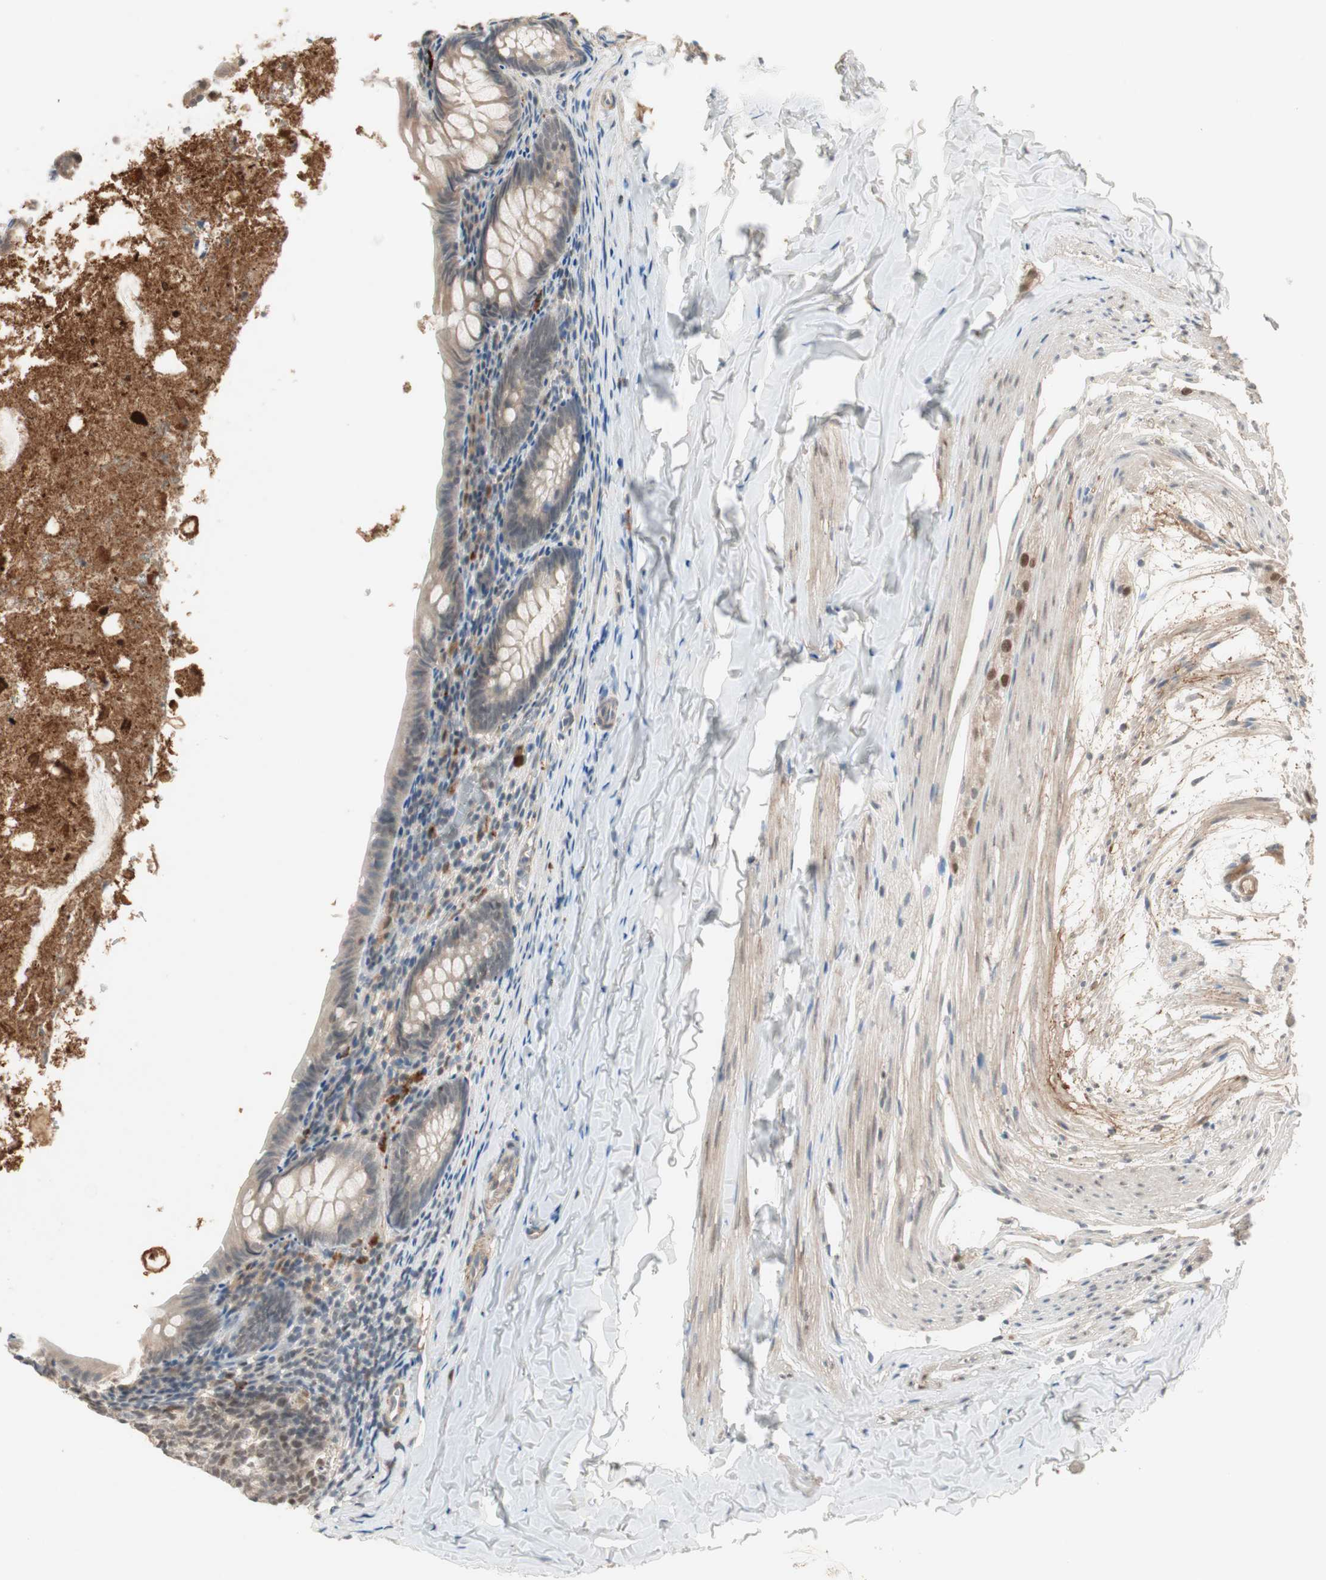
{"staining": {"intensity": "negative", "quantity": "none", "location": "none"}, "tissue": "appendix", "cell_type": "Glandular cells", "image_type": "normal", "snomed": [{"axis": "morphology", "description": "Normal tissue, NOS"}, {"axis": "topography", "description": "Appendix"}], "caption": "High power microscopy micrograph of an immunohistochemistry image of benign appendix, revealing no significant staining in glandular cells. (DAB IHC, high magnification).", "gene": "RNGTT", "patient": {"sex": "female", "age": 10}}